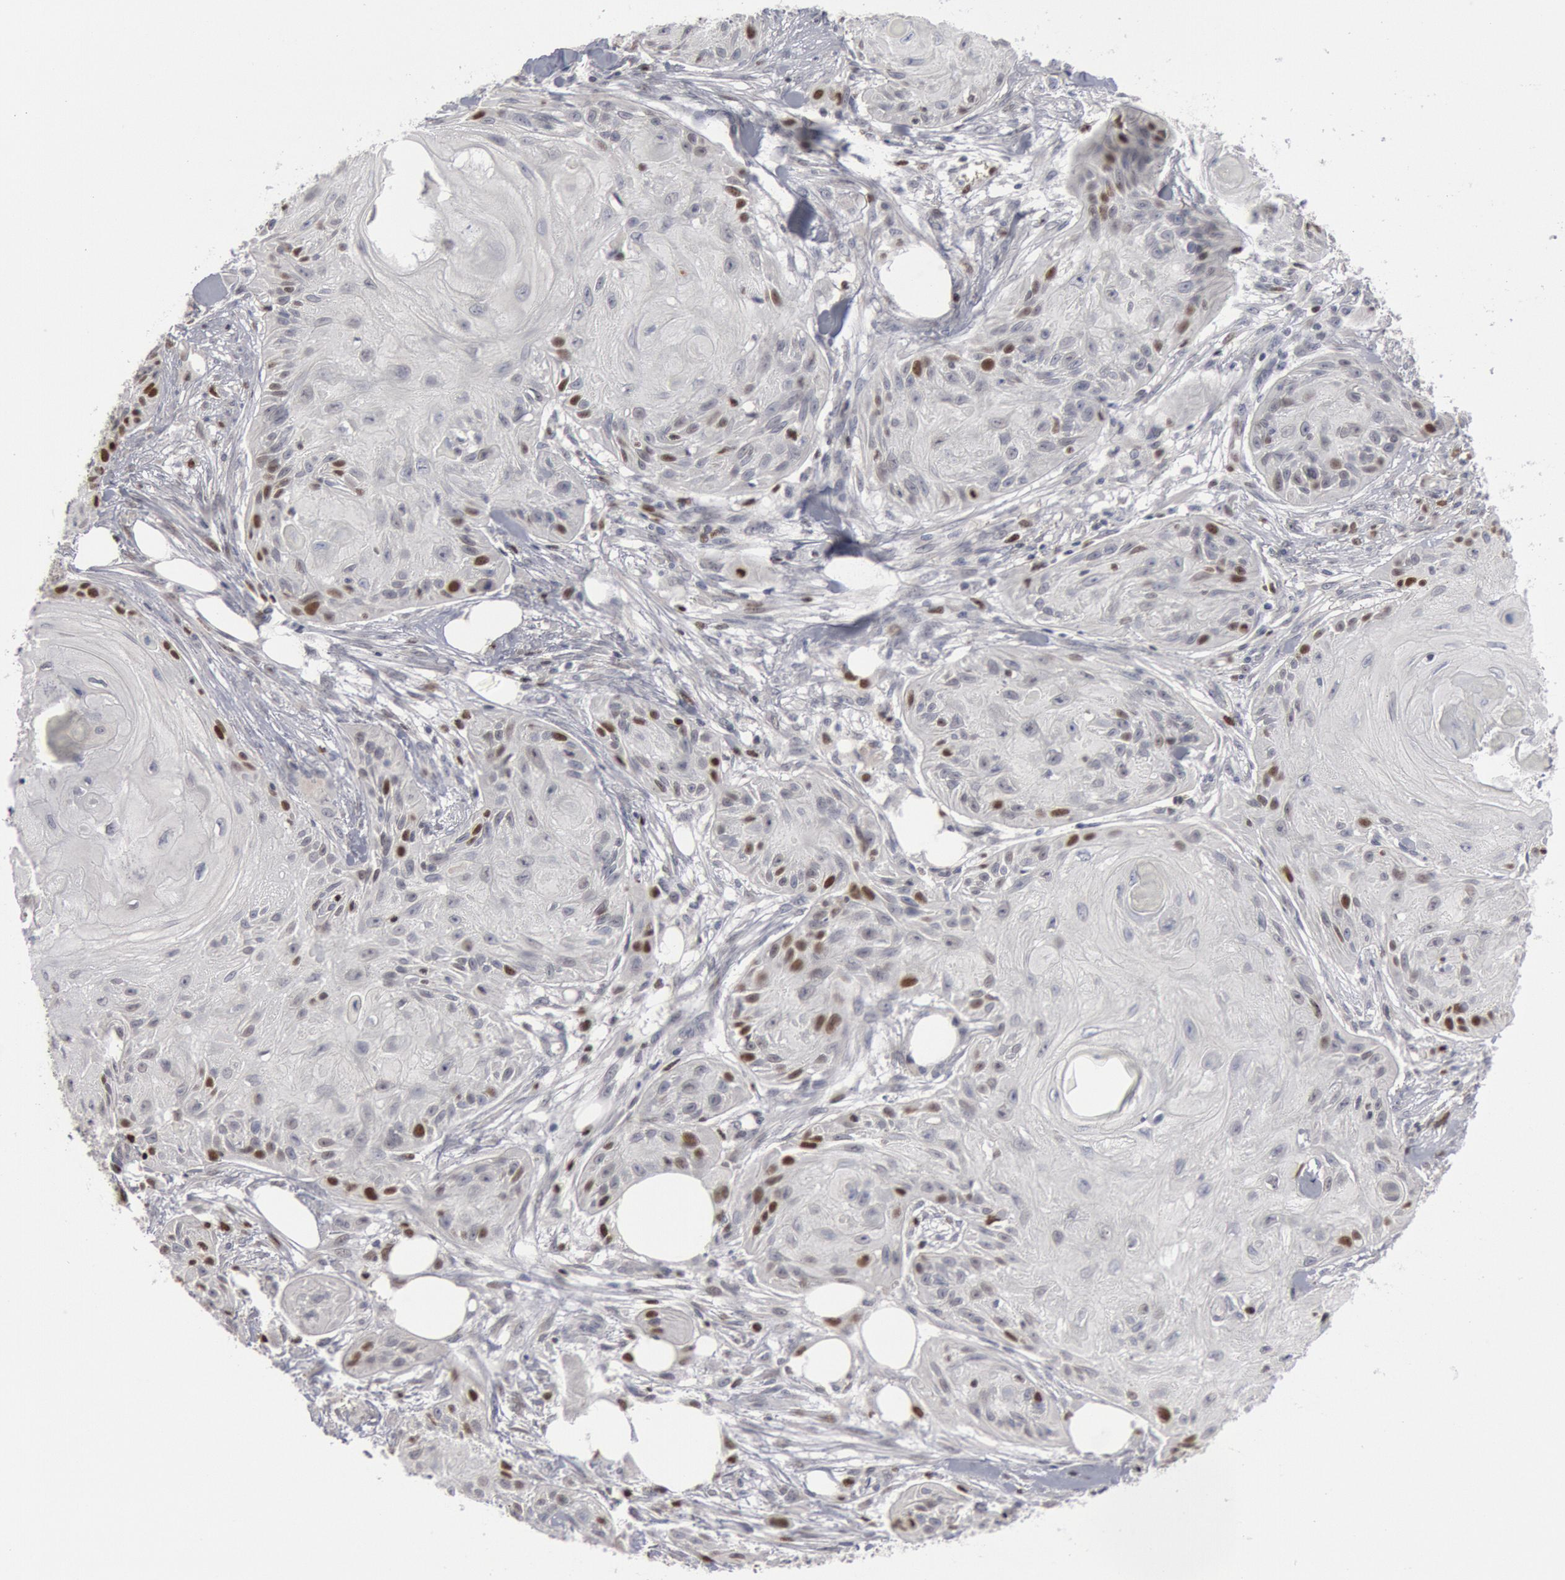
{"staining": {"intensity": "weak", "quantity": "25%-75%", "location": "nuclear"}, "tissue": "skin cancer", "cell_type": "Tumor cells", "image_type": "cancer", "snomed": [{"axis": "morphology", "description": "Squamous cell carcinoma, NOS"}, {"axis": "topography", "description": "Skin"}], "caption": "Immunohistochemical staining of human skin cancer (squamous cell carcinoma) displays low levels of weak nuclear positivity in about 25%-75% of tumor cells. (Stains: DAB in brown, nuclei in blue, Microscopy: brightfield microscopy at high magnification).", "gene": "WDHD1", "patient": {"sex": "female", "age": 88}}